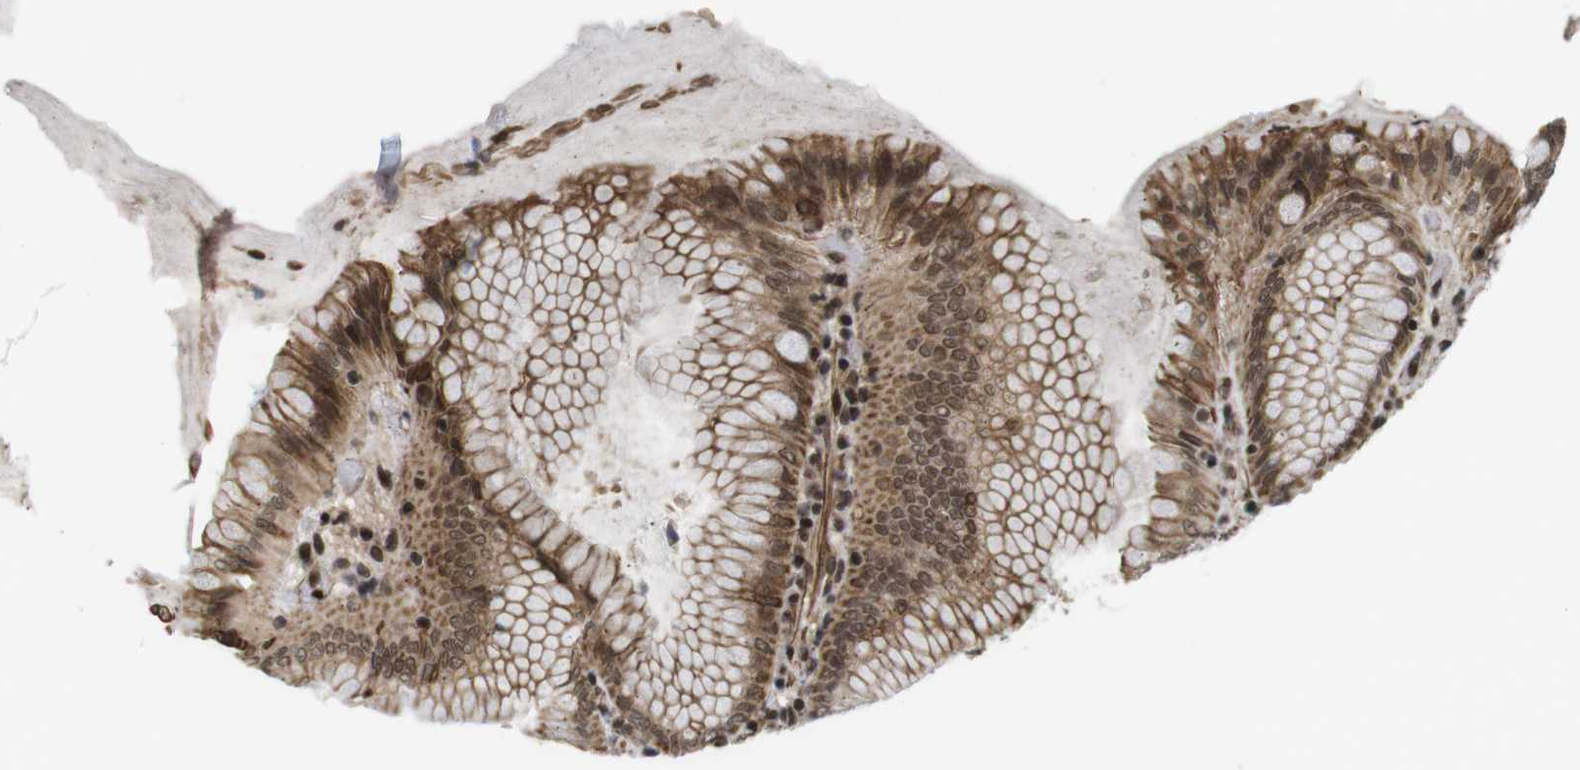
{"staining": {"intensity": "strong", "quantity": "<25%", "location": "cytoplasmic/membranous,nuclear"}, "tissue": "stomach", "cell_type": "Glandular cells", "image_type": "normal", "snomed": [{"axis": "morphology", "description": "Normal tissue, NOS"}, {"axis": "topography", "description": "Stomach, lower"}], "caption": "High-power microscopy captured an immunohistochemistry image of benign stomach, revealing strong cytoplasmic/membranous,nuclear positivity in approximately <25% of glandular cells. (Brightfield microscopy of DAB IHC at high magnification).", "gene": "SP2", "patient": {"sex": "female", "age": 76}}